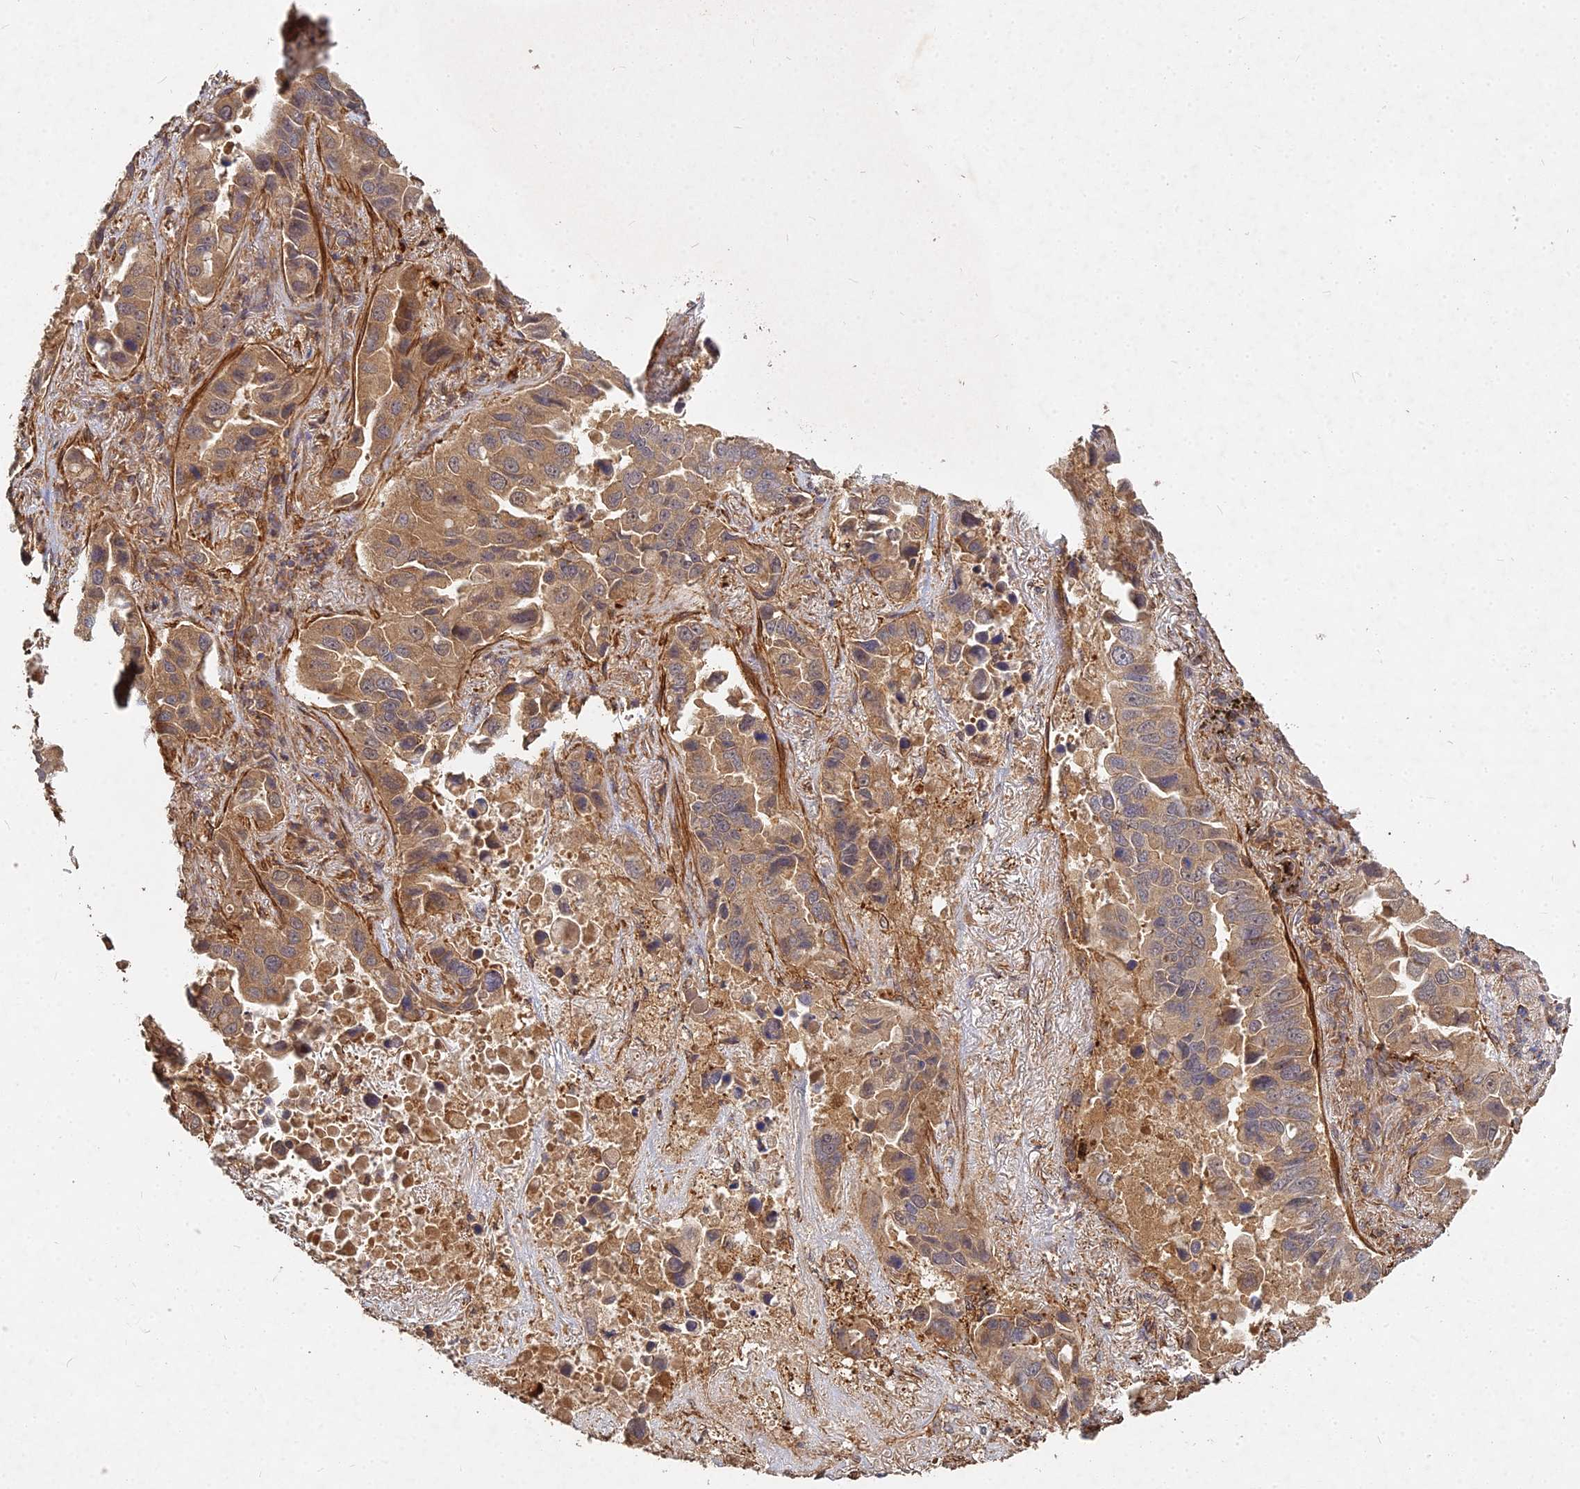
{"staining": {"intensity": "moderate", "quantity": ">75%", "location": "cytoplasmic/membranous"}, "tissue": "lung cancer", "cell_type": "Tumor cells", "image_type": "cancer", "snomed": [{"axis": "morphology", "description": "Adenocarcinoma, NOS"}, {"axis": "topography", "description": "Lung"}], "caption": "This is an image of immunohistochemistry (IHC) staining of lung cancer (adenocarcinoma), which shows moderate positivity in the cytoplasmic/membranous of tumor cells.", "gene": "UBE2W", "patient": {"sex": "male", "age": 64}}